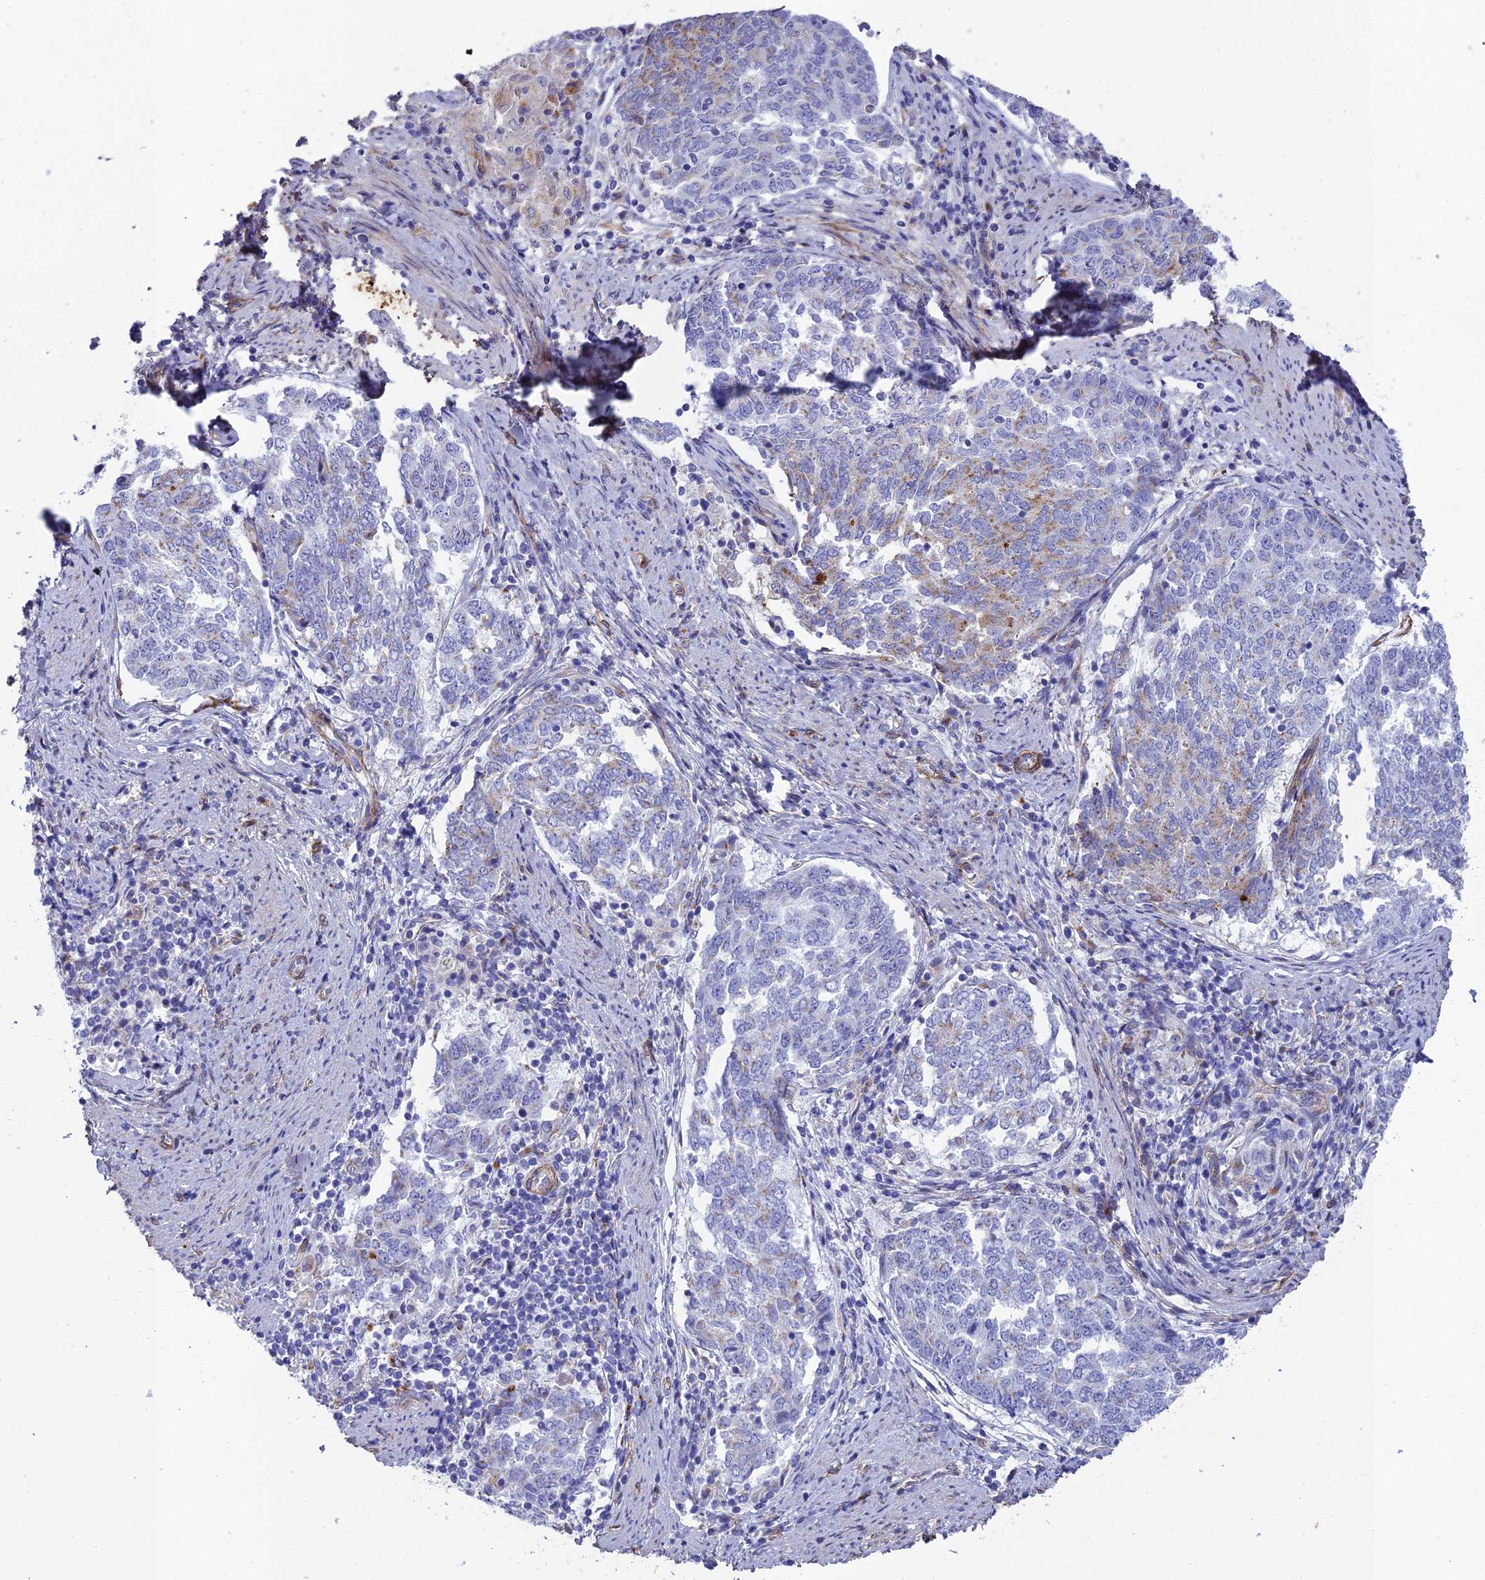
{"staining": {"intensity": "weak", "quantity": "<25%", "location": "cytoplasmic/membranous"}, "tissue": "endometrial cancer", "cell_type": "Tumor cells", "image_type": "cancer", "snomed": [{"axis": "morphology", "description": "Adenocarcinoma, NOS"}, {"axis": "topography", "description": "Endometrium"}], "caption": "DAB (3,3'-diaminobenzidine) immunohistochemical staining of endometrial cancer exhibits no significant positivity in tumor cells.", "gene": "TNS1", "patient": {"sex": "female", "age": 80}}